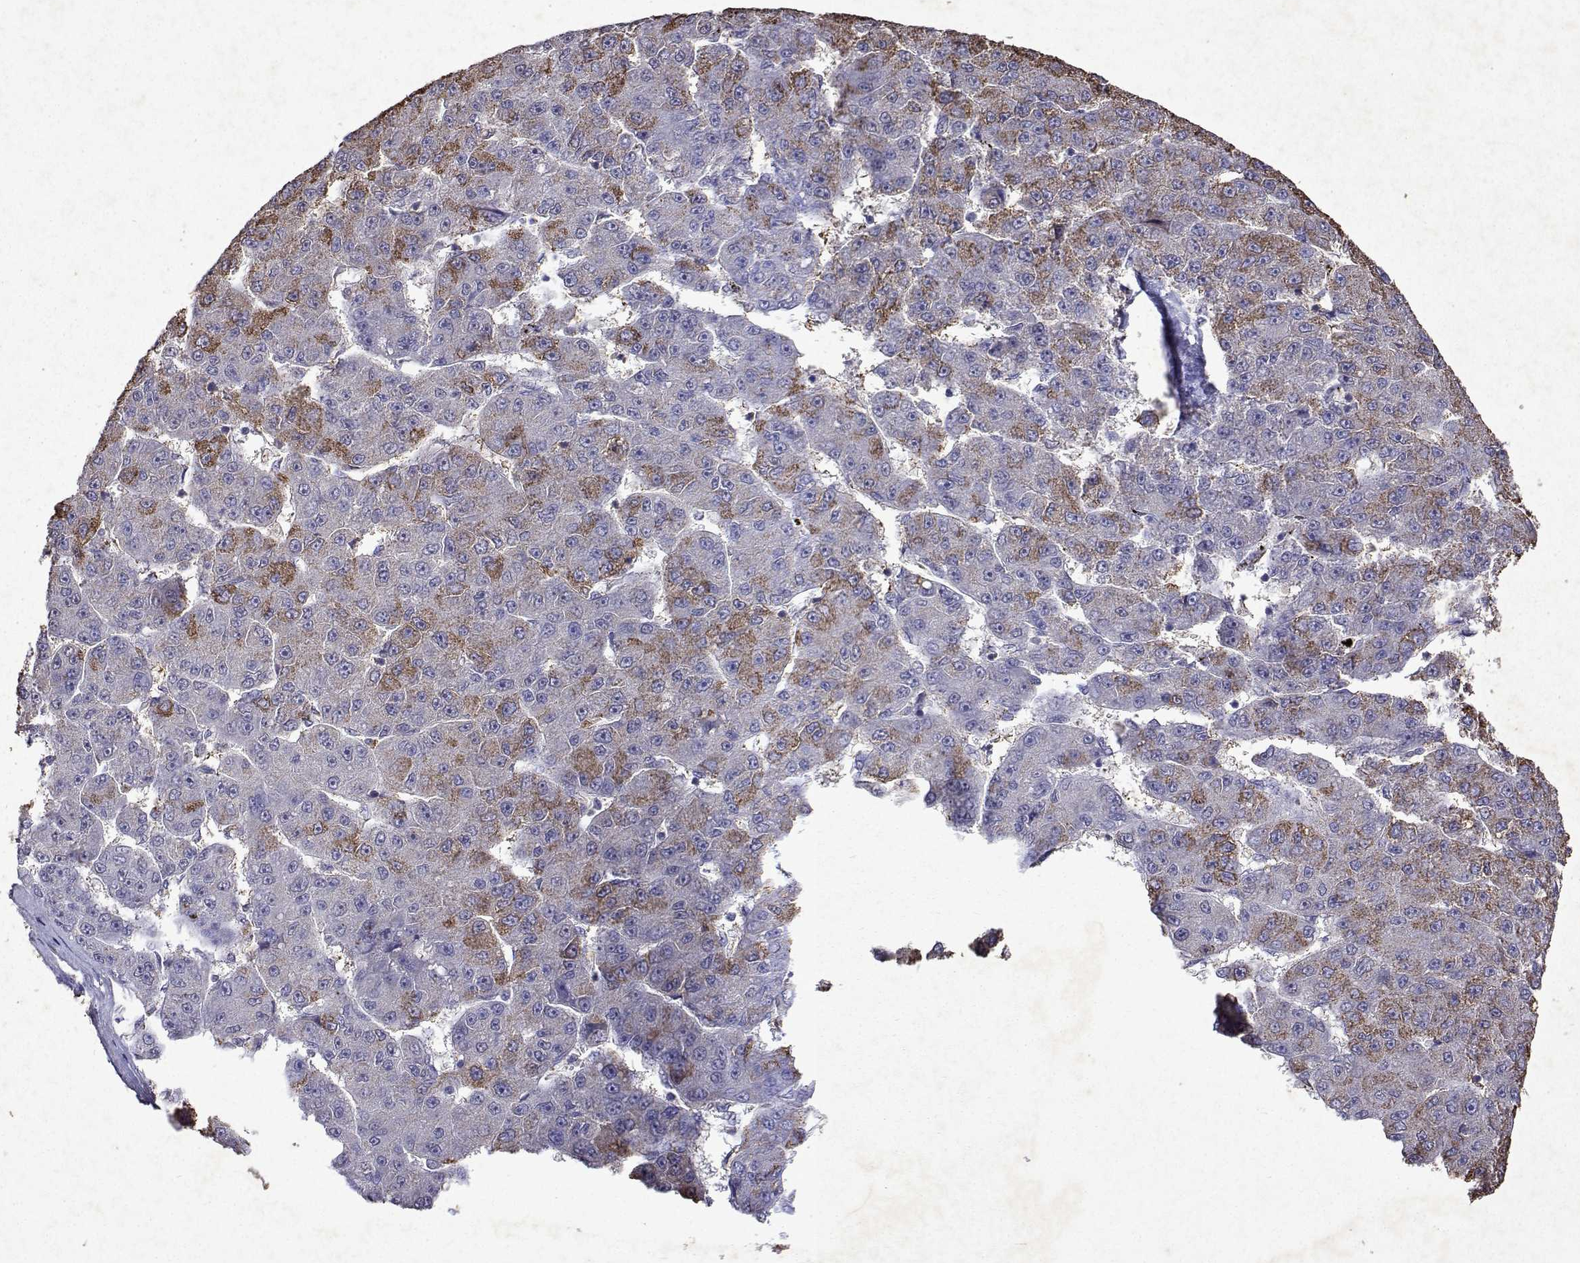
{"staining": {"intensity": "moderate", "quantity": "25%-75%", "location": "cytoplasmic/membranous"}, "tissue": "liver cancer", "cell_type": "Tumor cells", "image_type": "cancer", "snomed": [{"axis": "morphology", "description": "Carcinoma, Hepatocellular, NOS"}, {"axis": "topography", "description": "Liver"}], "caption": "A histopathology image showing moderate cytoplasmic/membranous expression in approximately 25%-75% of tumor cells in liver cancer, as visualized by brown immunohistochemical staining.", "gene": "DUSP28", "patient": {"sex": "male", "age": 67}}